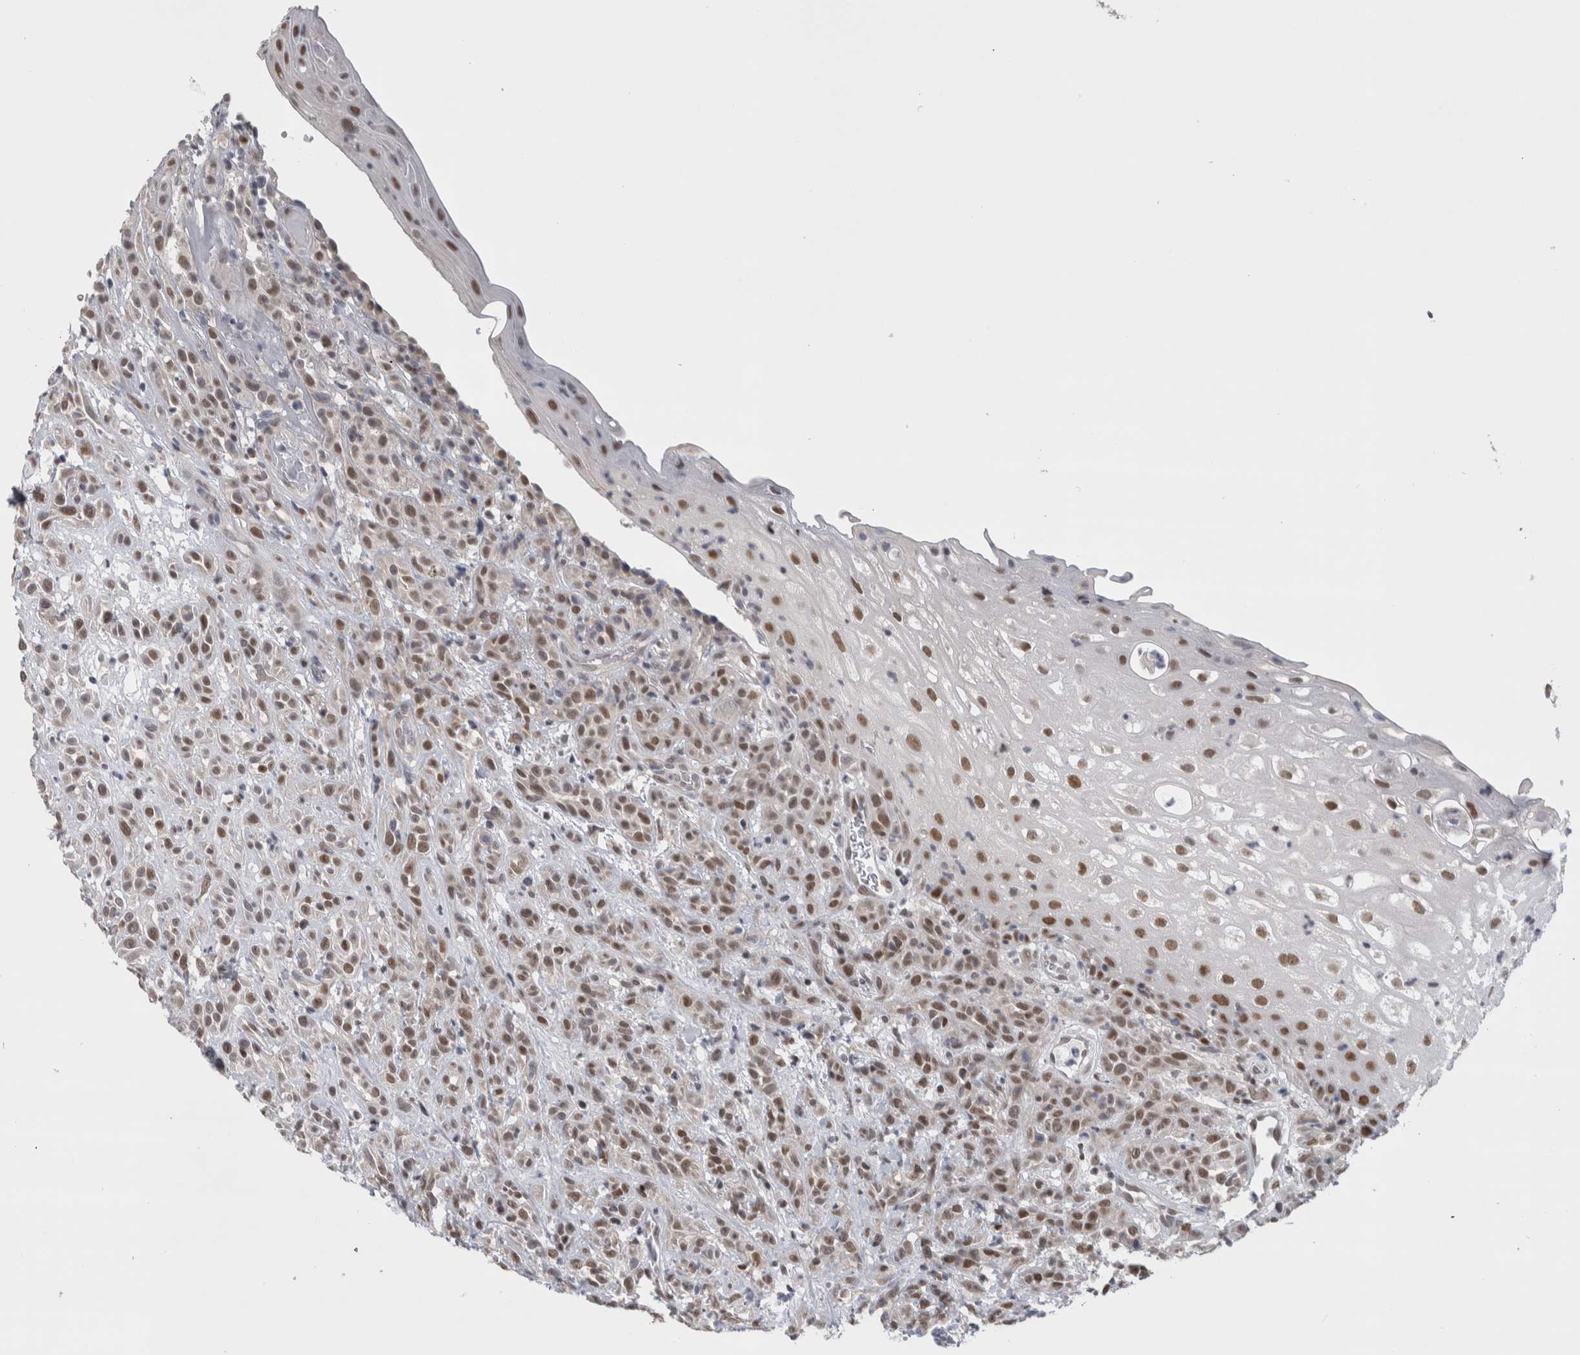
{"staining": {"intensity": "moderate", "quantity": ">75%", "location": "nuclear"}, "tissue": "head and neck cancer", "cell_type": "Tumor cells", "image_type": "cancer", "snomed": [{"axis": "morphology", "description": "Normal tissue, NOS"}, {"axis": "morphology", "description": "Squamous cell carcinoma, NOS"}, {"axis": "topography", "description": "Cartilage tissue"}, {"axis": "topography", "description": "Head-Neck"}], "caption": "Immunohistochemistry (IHC) (DAB) staining of human head and neck cancer (squamous cell carcinoma) exhibits moderate nuclear protein staining in approximately >75% of tumor cells.", "gene": "HEXIM2", "patient": {"sex": "male", "age": 62}}